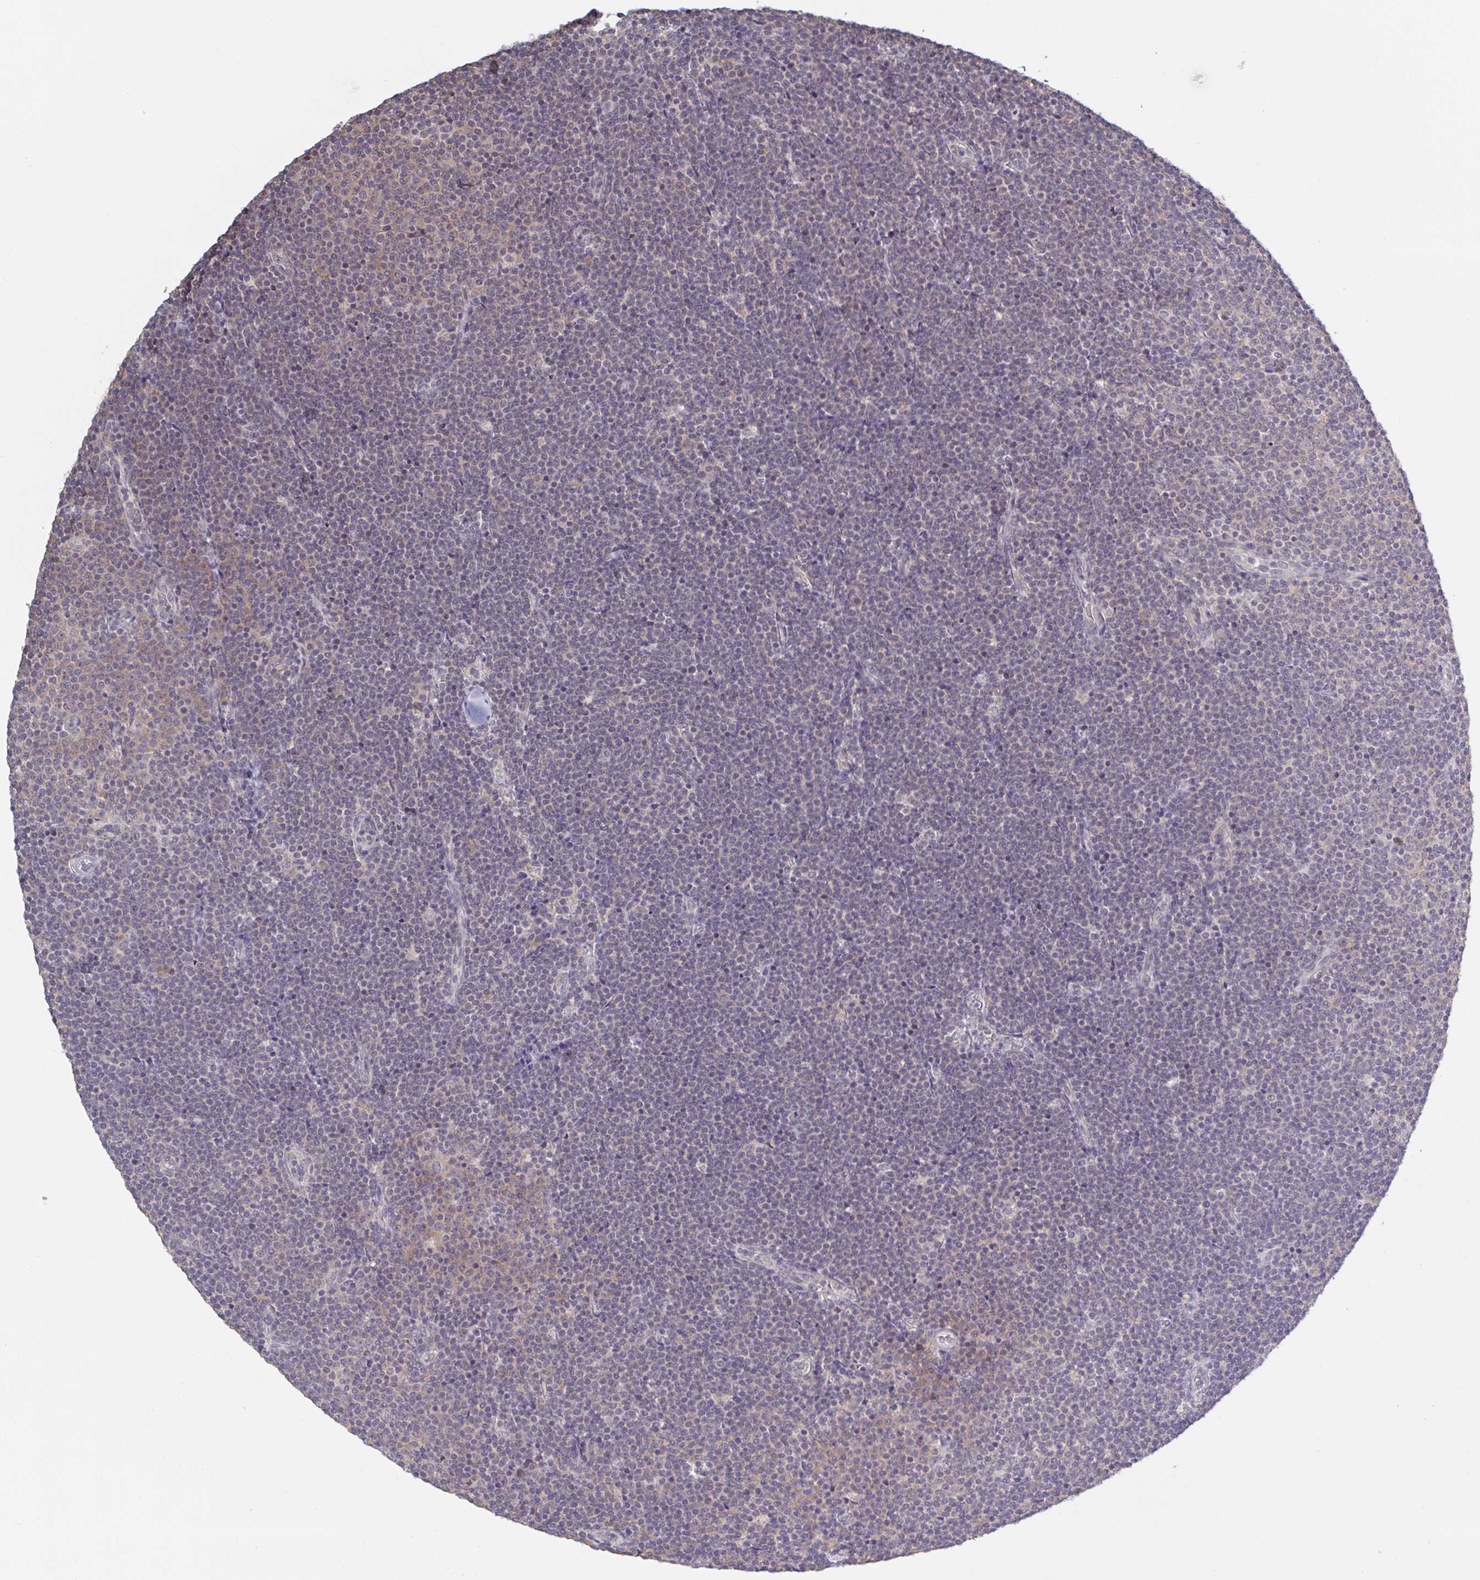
{"staining": {"intensity": "negative", "quantity": "none", "location": "none"}, "tissue": "lymphoma", "cell_type": "Tumor cells", "image_type": "cancer", "snomed": [{"axis": "morphology", "description": "Malignant lymphoma, non-Hodgkin's type, Low grade"}, {"axis": "topography", "description": "Lymph node"}], "caption": "Immunohistochemical staining of human malignant lymphoma, non-Hodgkin's type (low-grade) displays no significant expression in tumor cells.", "gene": "HYPK", "patient": {"sex": "male", "age": 48}}